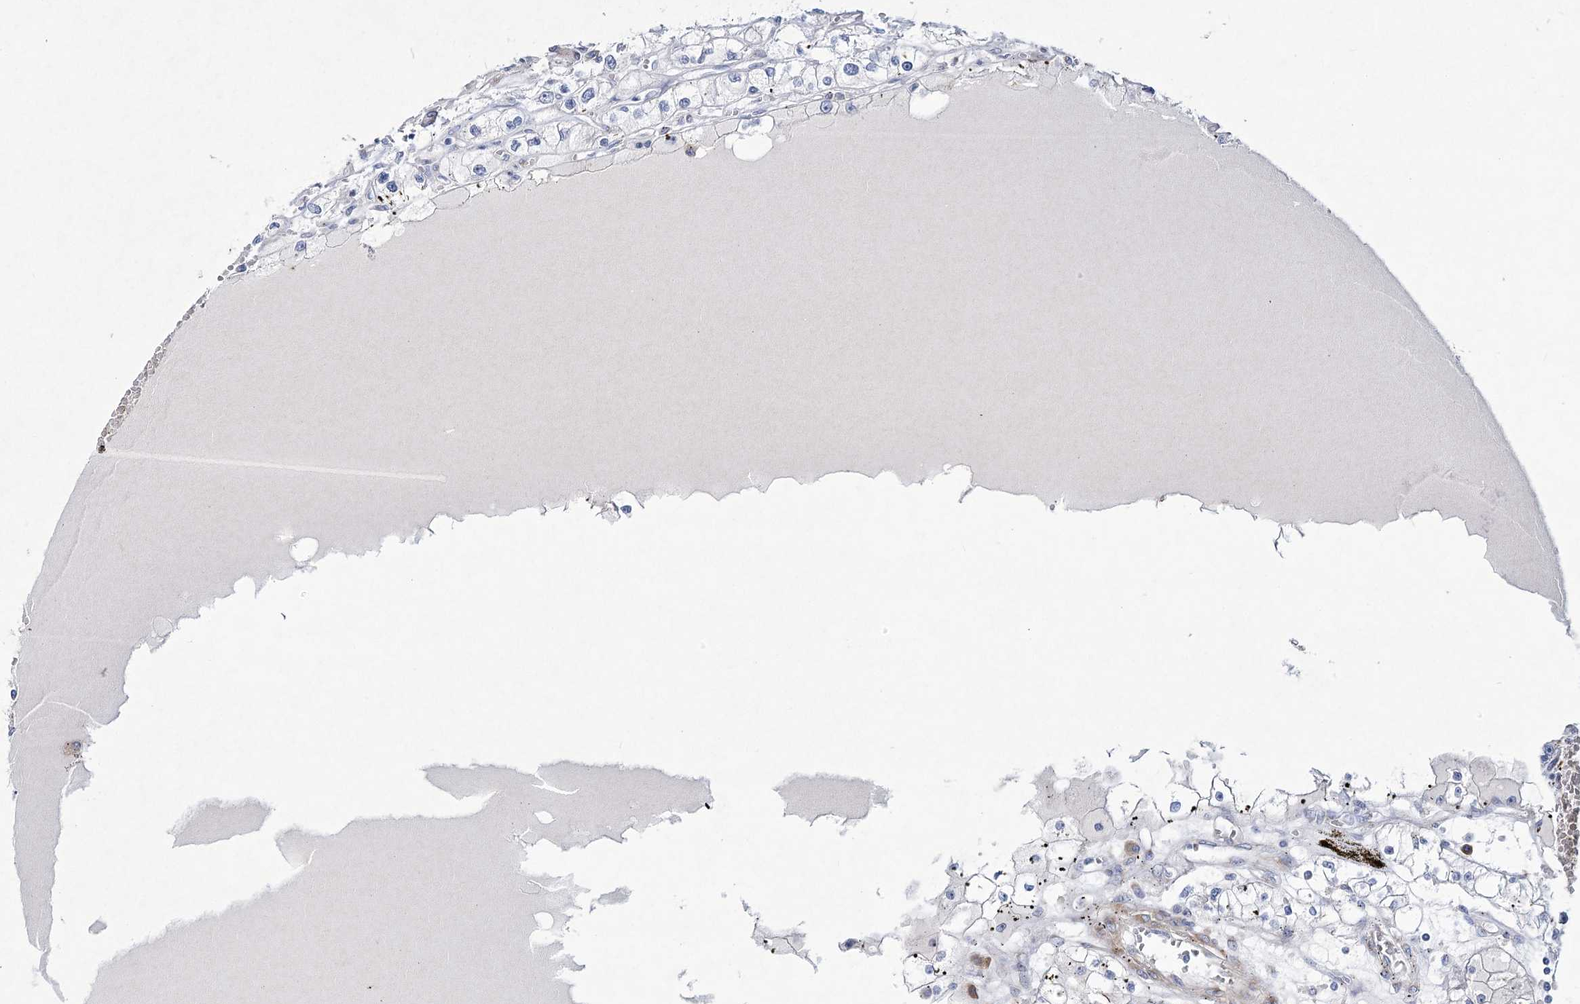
{"staining": {"intensity": "negative", "quantity": "none", "location": "none"}, "tissue": "renal cancer", "cell_type": "Tumor cells", "image_type": "cancer", "snomed": [{"axis": "morphology", "description": "Adenocarcinoma, NOS"}, {"axis": "topography", "description": "Kidney"}], "caption": "Tumor cells are negative for protein expression in human adenocarcinoma (renal).", "gene": "ARFGEF3", "patient": {"sex": "male", "age": 56}}